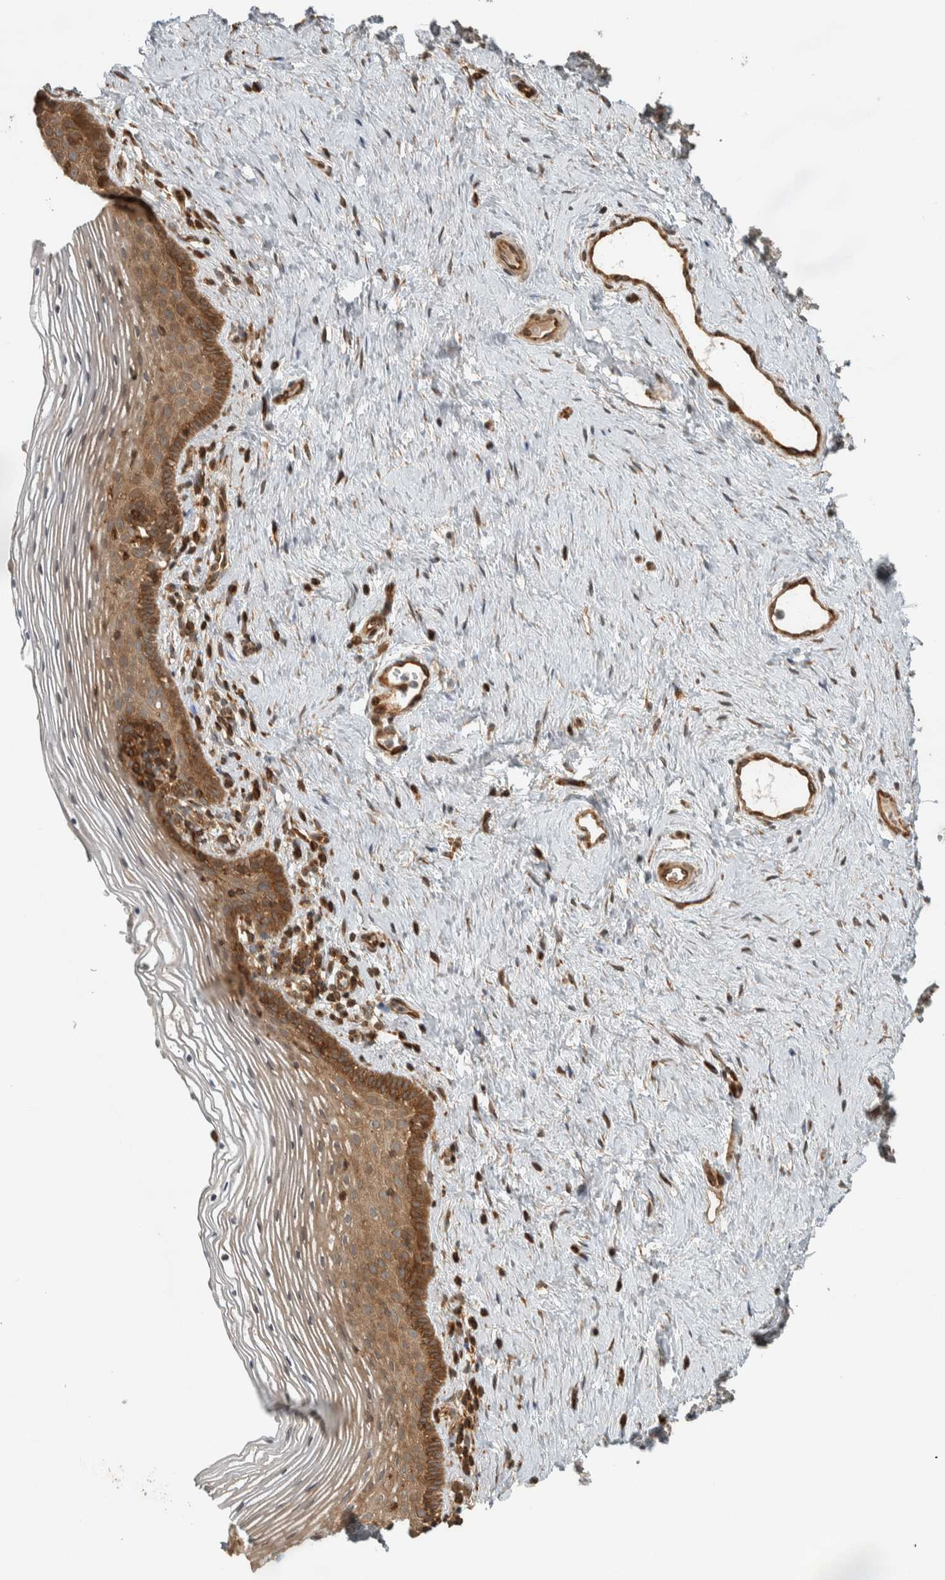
{"staining": {"intensity": "moderate", "quantity": ">75%", "location": "cytoplasmic/membranous"}, "tissue": "vagina", "cell_type": "Squamous epithelial cells", "image_type": "normal", "snomed": [{"axis": "morphology", "description": "Normal tissue, NOS"}, {"axis": "topography", "description": "Vagina"}], "caption": "Approximately >75% of squamous epithelial cells in benign vagina reveal moderate cytoplasmic/membranous protein expression as visualized by brown immunohistochemical staining.", "gene": "CNTROB", "patient": {"sex": "female", "age": 32}}